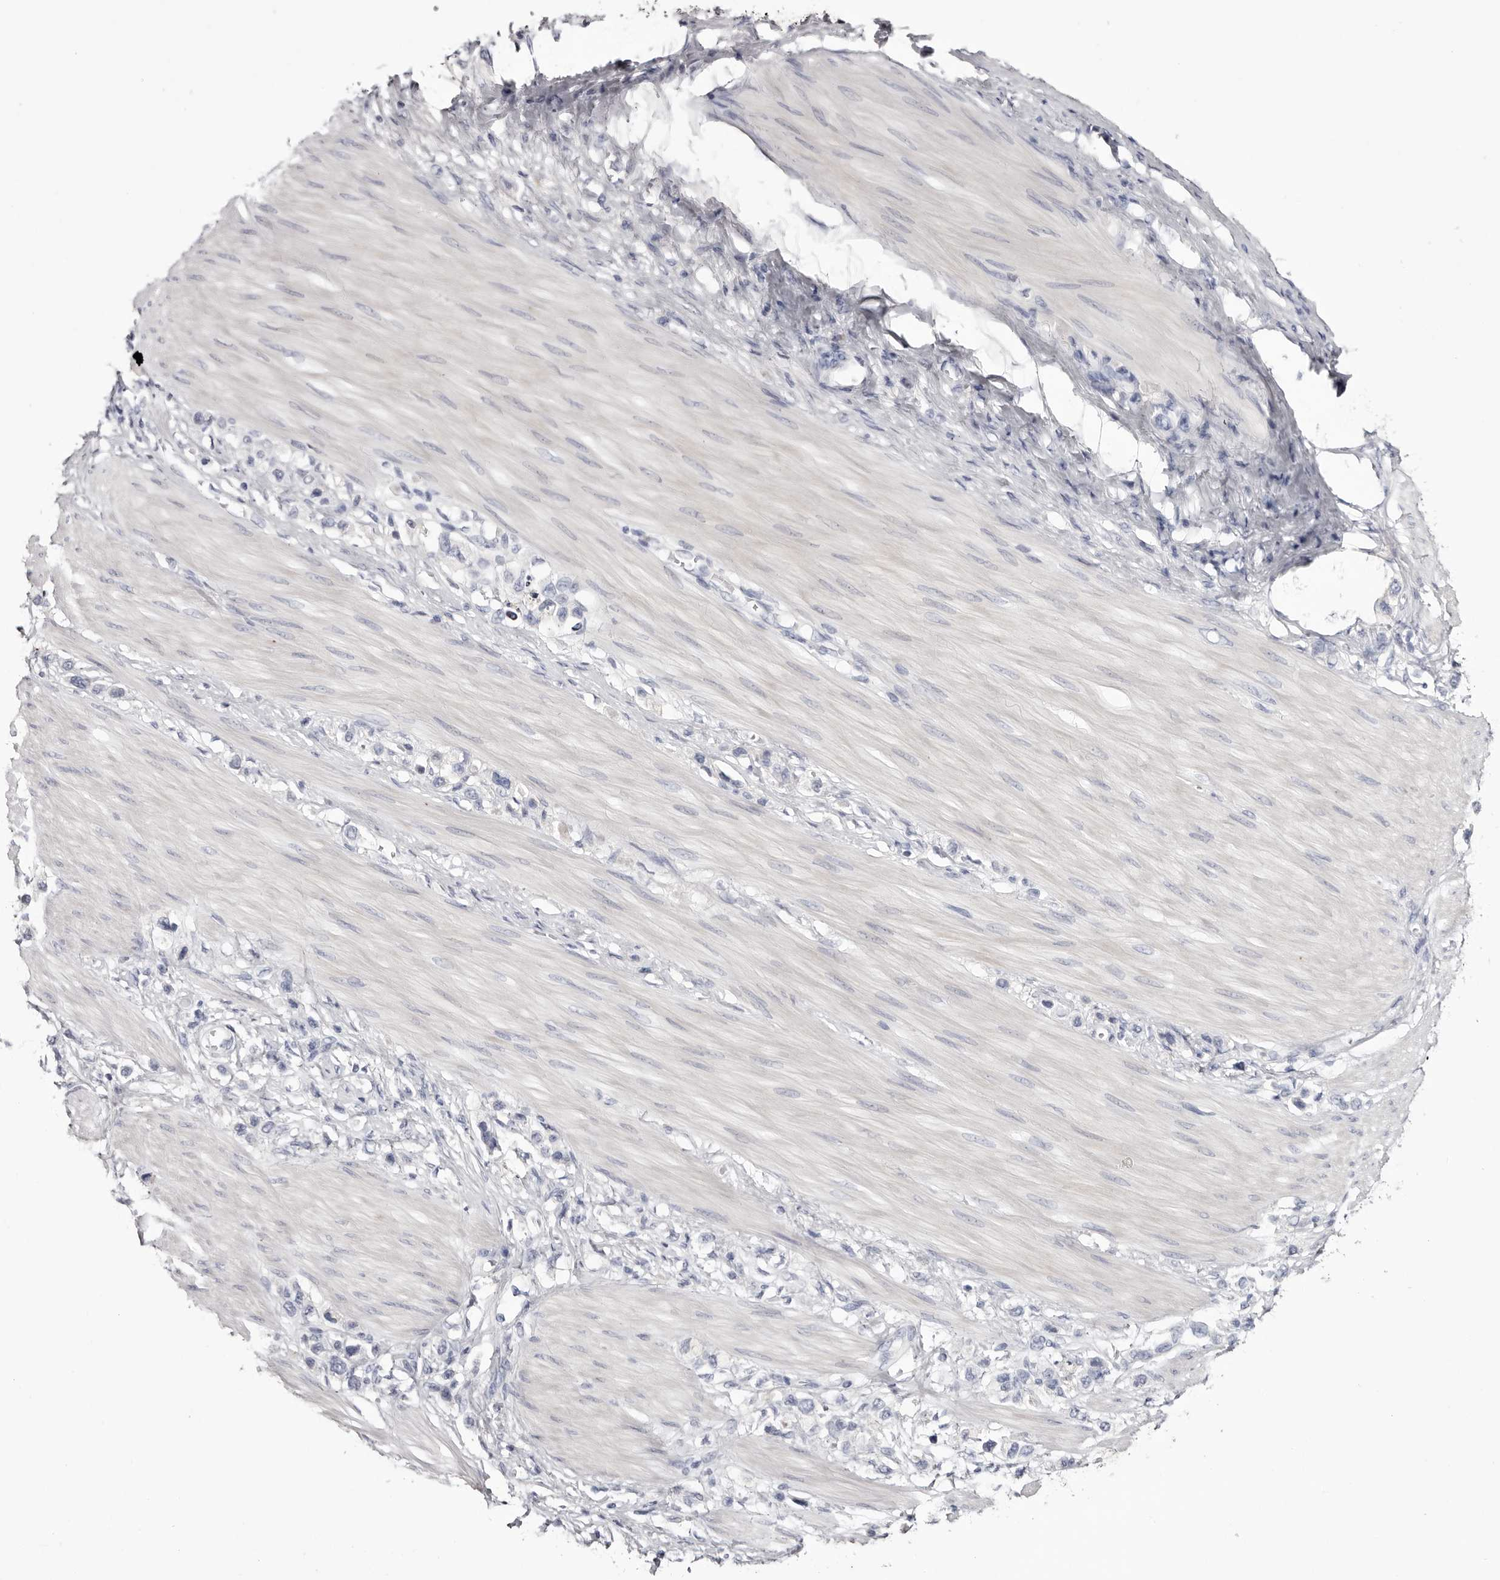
{"staining": {"intensity": "negative", "quantity": "none", "location": "none"}, "tissue": "stomach cancer", "cell_type": "Tumor cells", "image_type": "cancer", "snomed": [{"axis": "morphology", "description": "Adenocarcinoma, NOS"}, {"axis": "topography", "description": "Stomach"}], "caption": "Image shows no significant protein expression in tumor cells of stomach cancer.", "gene": "CA6", "patient": {"sex": "female", "age": 65}}